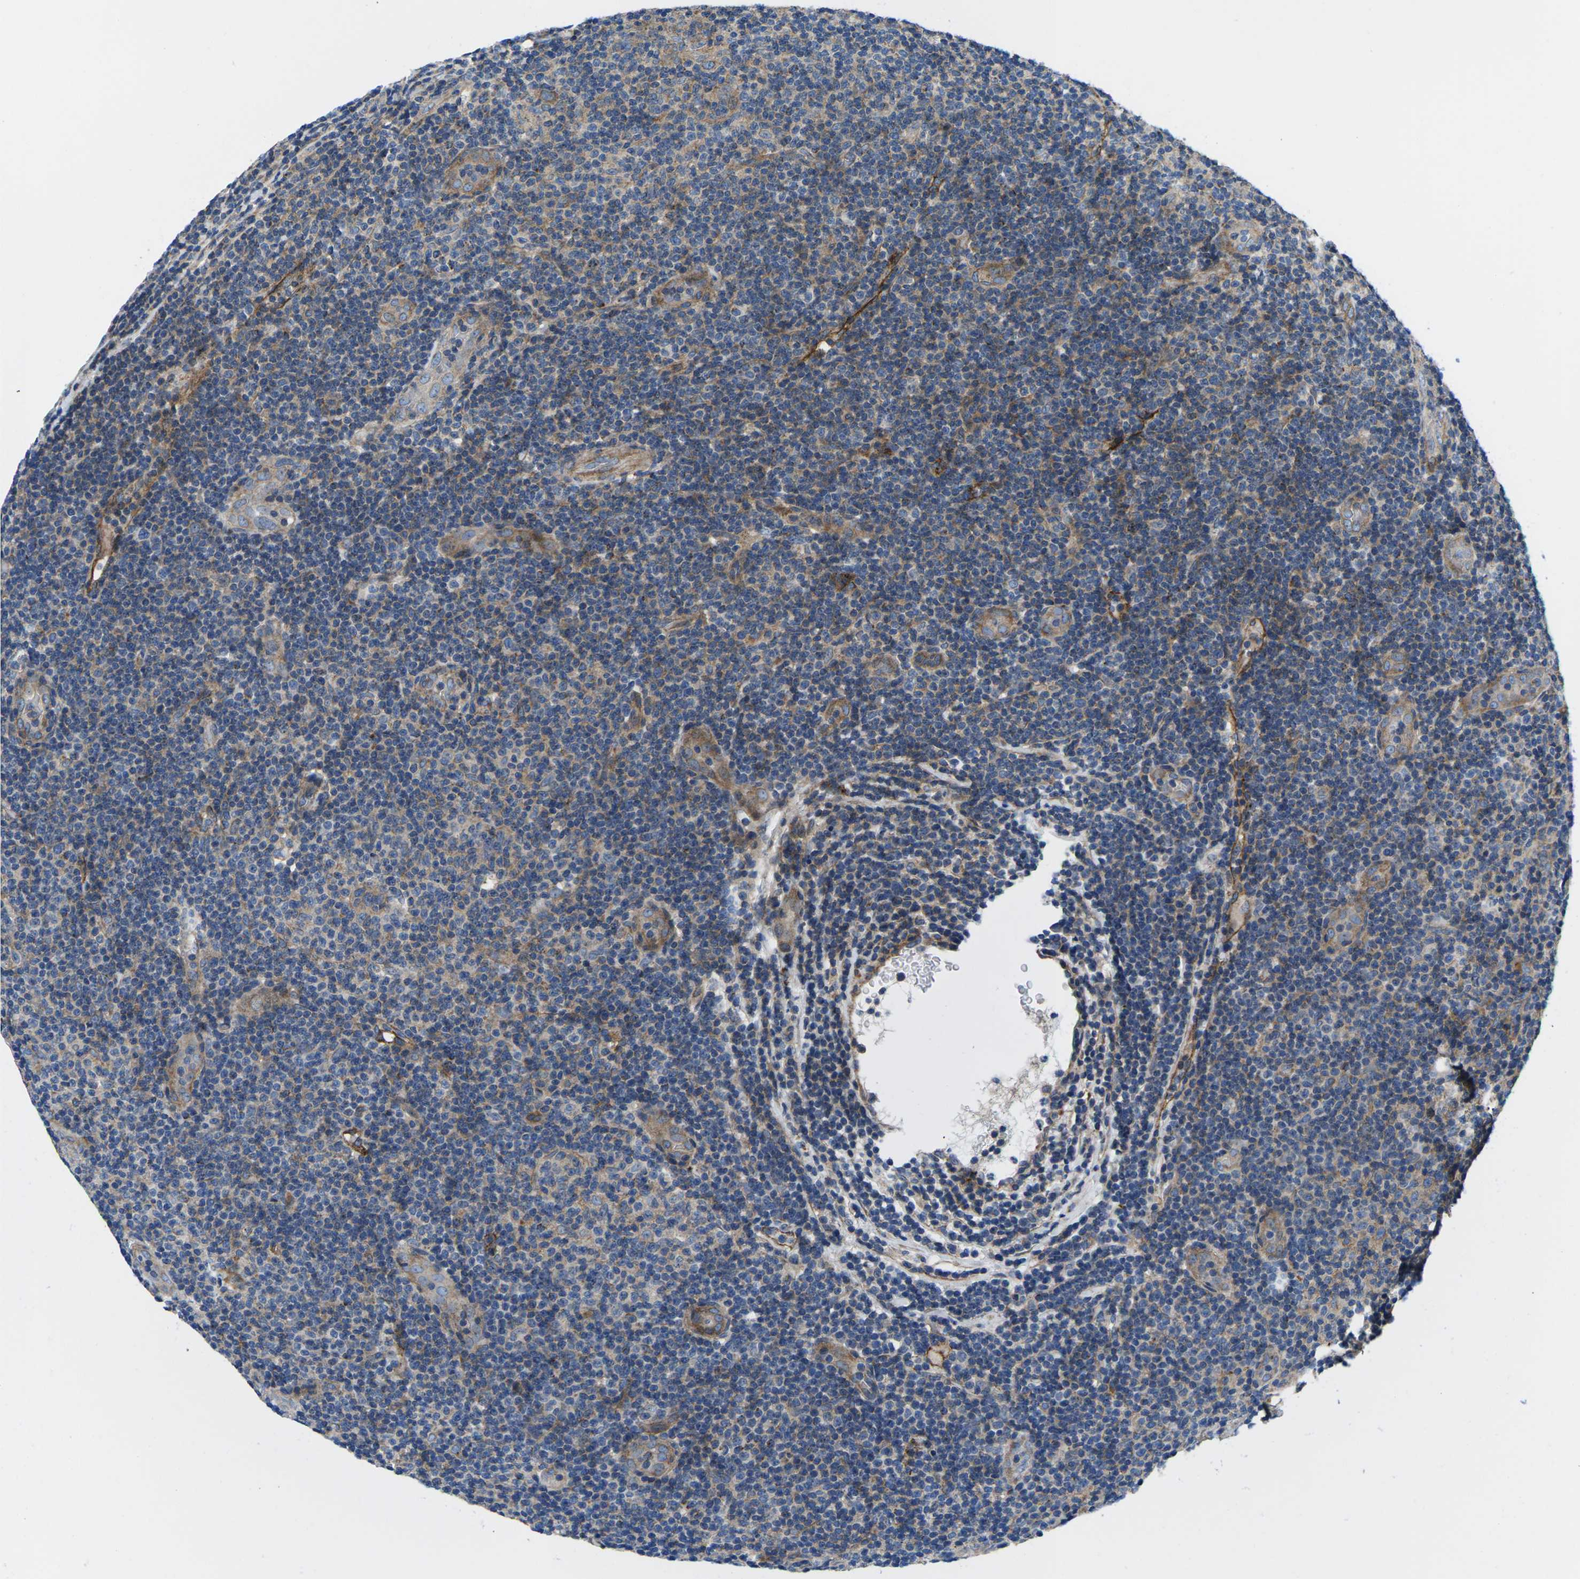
{"staining": {"intensity": "weak", "quantity": "25%-75%", "location": "cytoplasmic/membranous"}, "tissue": "lymphoma", "cell_type": "Tumor cells", "image_type": "cancer", "snomed": [{"axis": "morphology", "description": "Malignant lymphoma, non-Hodgkin's type, Low grade"}, {"axis": "topography", "description": "Lymph node"}], "caption": "Immunohistochemistry staining of lymphoma, which shows low levels of weak cytoplasmic/membranous staining in approximately 25%-75% of tumor cells indicating weak cytoplasmic/membranous protein positivity. The staining was performed using DAB (3,3'-diaminobenzidine) (brown) for protein detection and nuclei were counterstained in hematoxylin (blue).", "gene": "DLG1", "patient": {"sex": "male", "age": 83}}